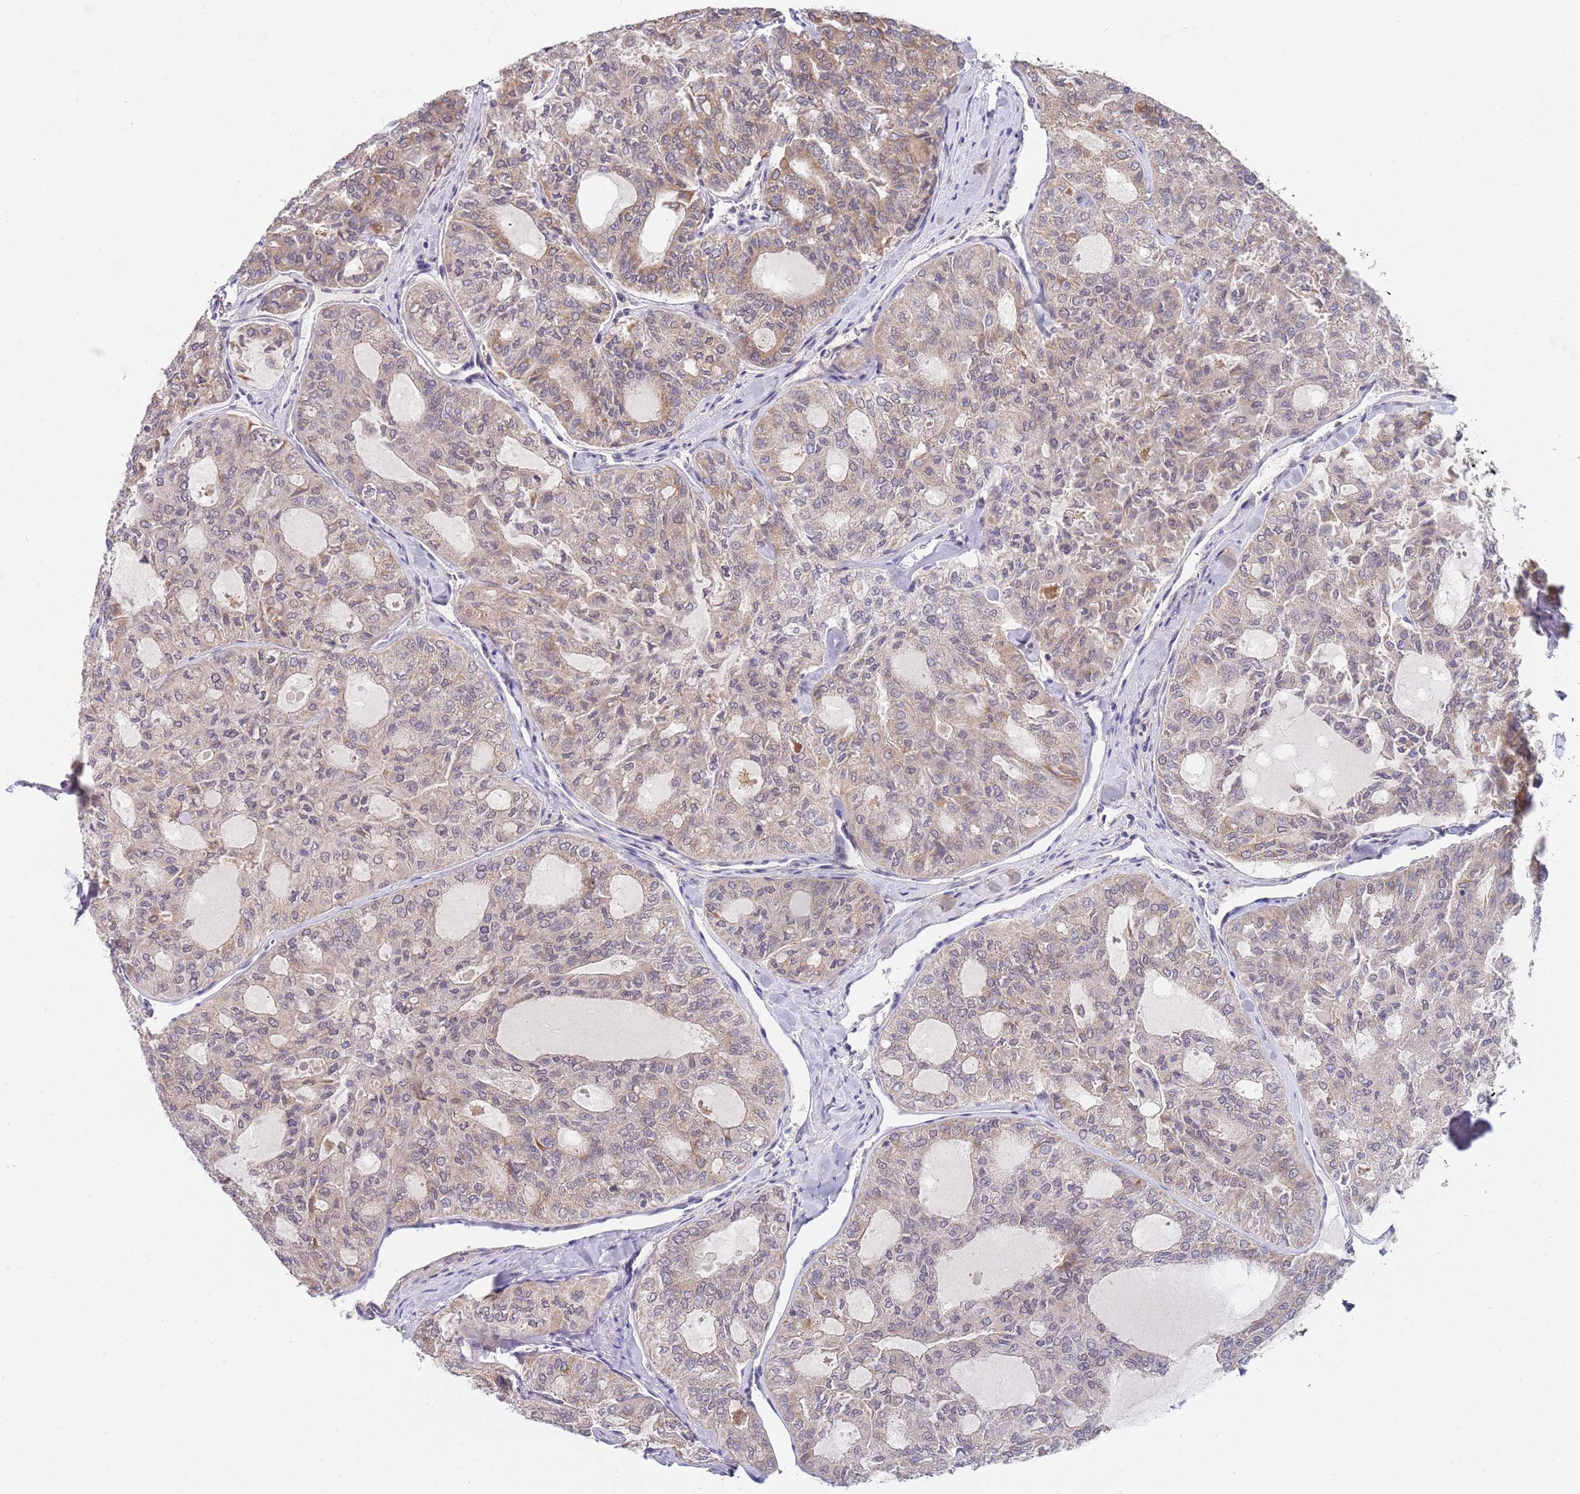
{"staining": {"intensity": "weak", "quantity": "25%-75%", "location": "cytoplasmic/membranous"}, "tissue": "thyroid cancer", "cell_type": "Tumor cells", "image_type": "cancer", "snomed": [{"axis": "morphology", "description": "Follicular adenoma carcinoma, NOS"}, {"axis": "topography", "description": "Thyroid gland"}], "caption": "DAB immunohistochemical staining of follicular adenoma carcinoma (thyroid) displays weak cytoplasmic/membranous protein expression in about 25%-75% of tumor cells.", "gene": "B4GALT4", "patient": {"sex": "male", "age": 75}}